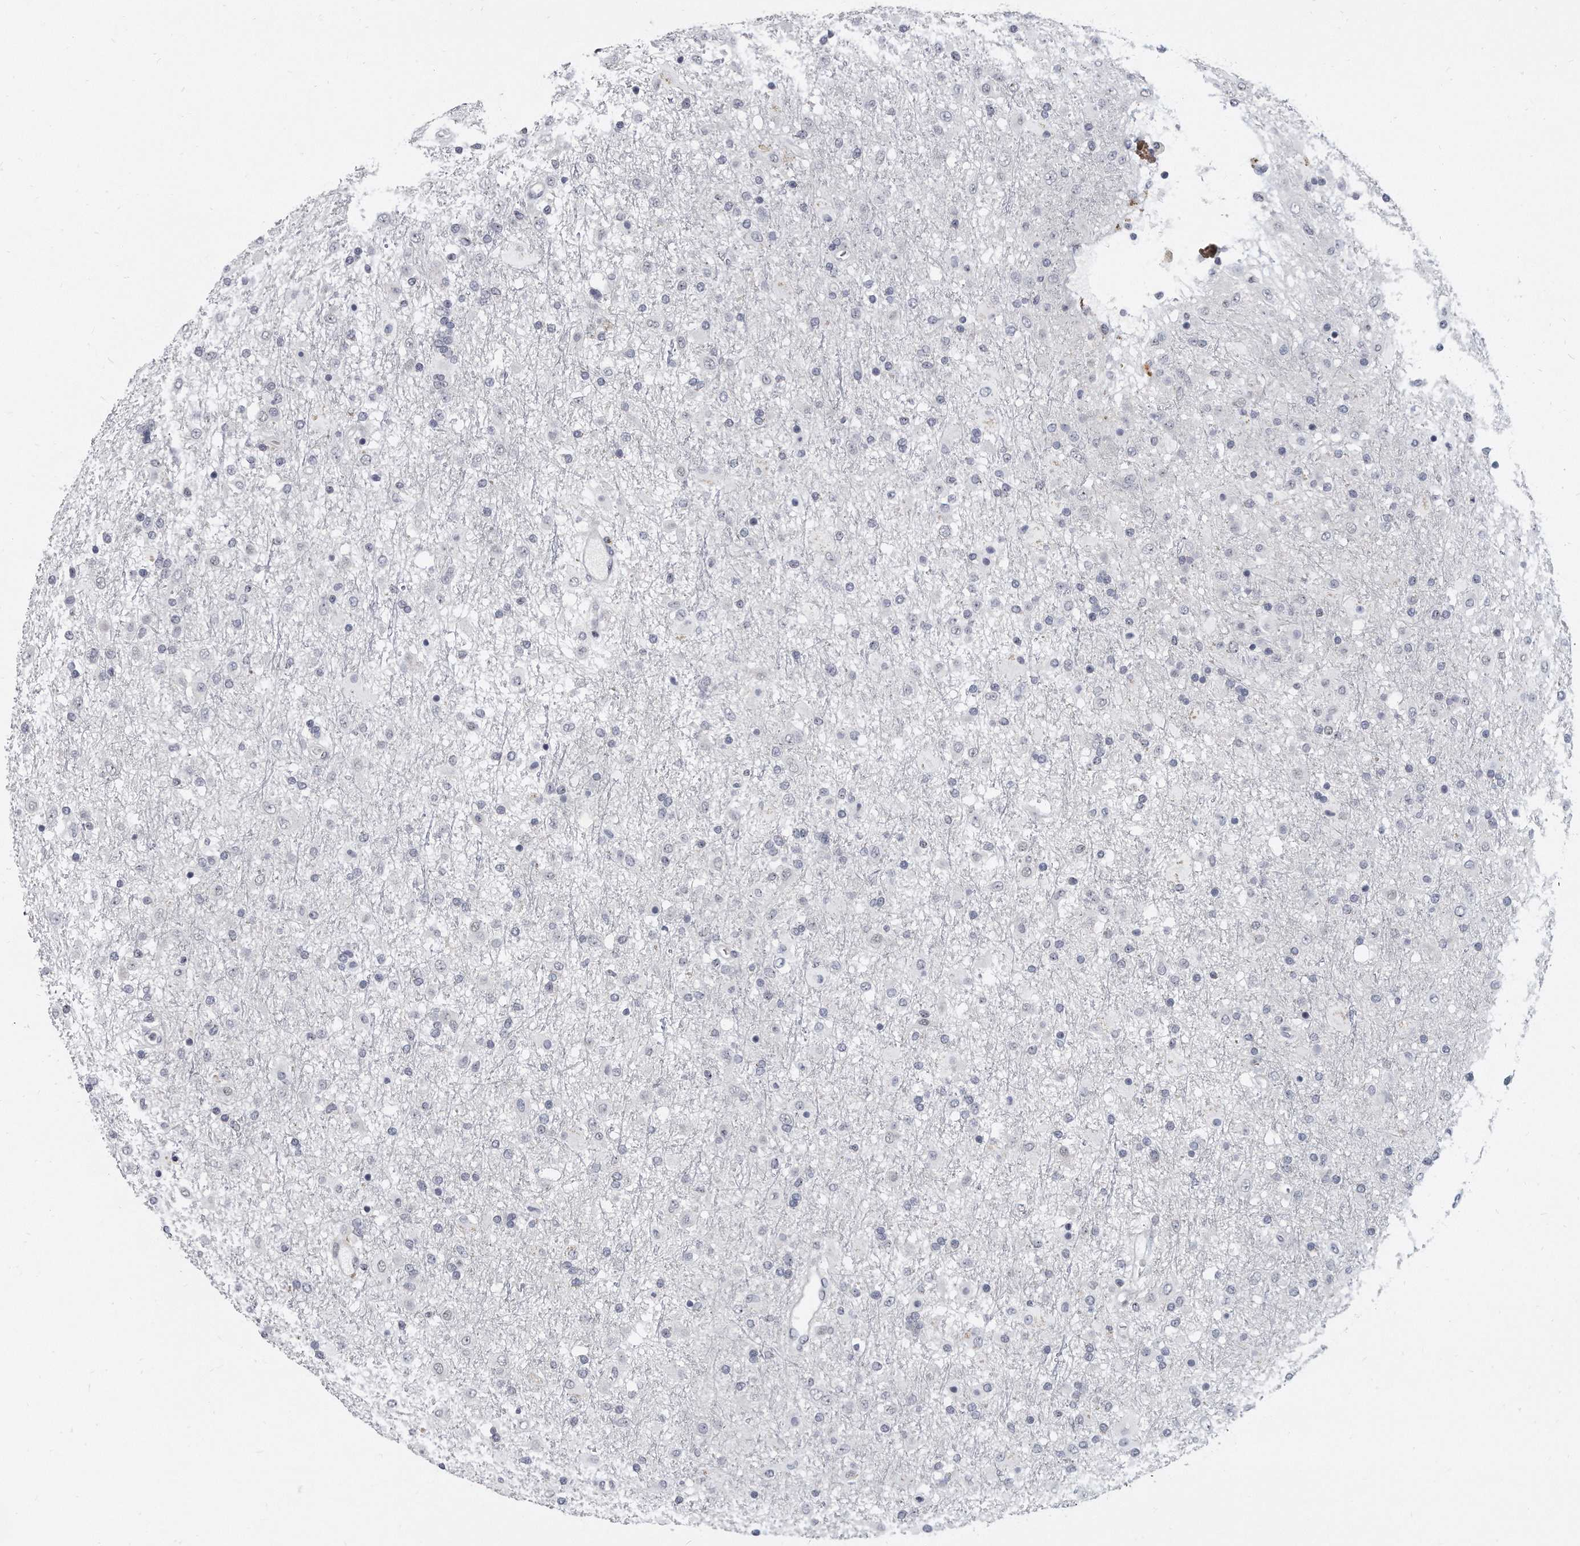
{"staining": {"intensity": "negative", "quantity": "none", "location": "none"}, "tissue": "glioma", "cell_type": "Tumor cells", "image_type": "cancer", "snomed": [{"axis": "morphology", "description": "Glioma, malignant, Low grade"}, {"axis": "topography", "description": "Brain"}], "caption": "IHC of human glioma displays no positivity in tumor cells. (DAB immunohistochemistry (IHC) with hematoxylin counter stain).", "gene": "TFCP2L1", "patient": {"sex": "male", "age": 65}}